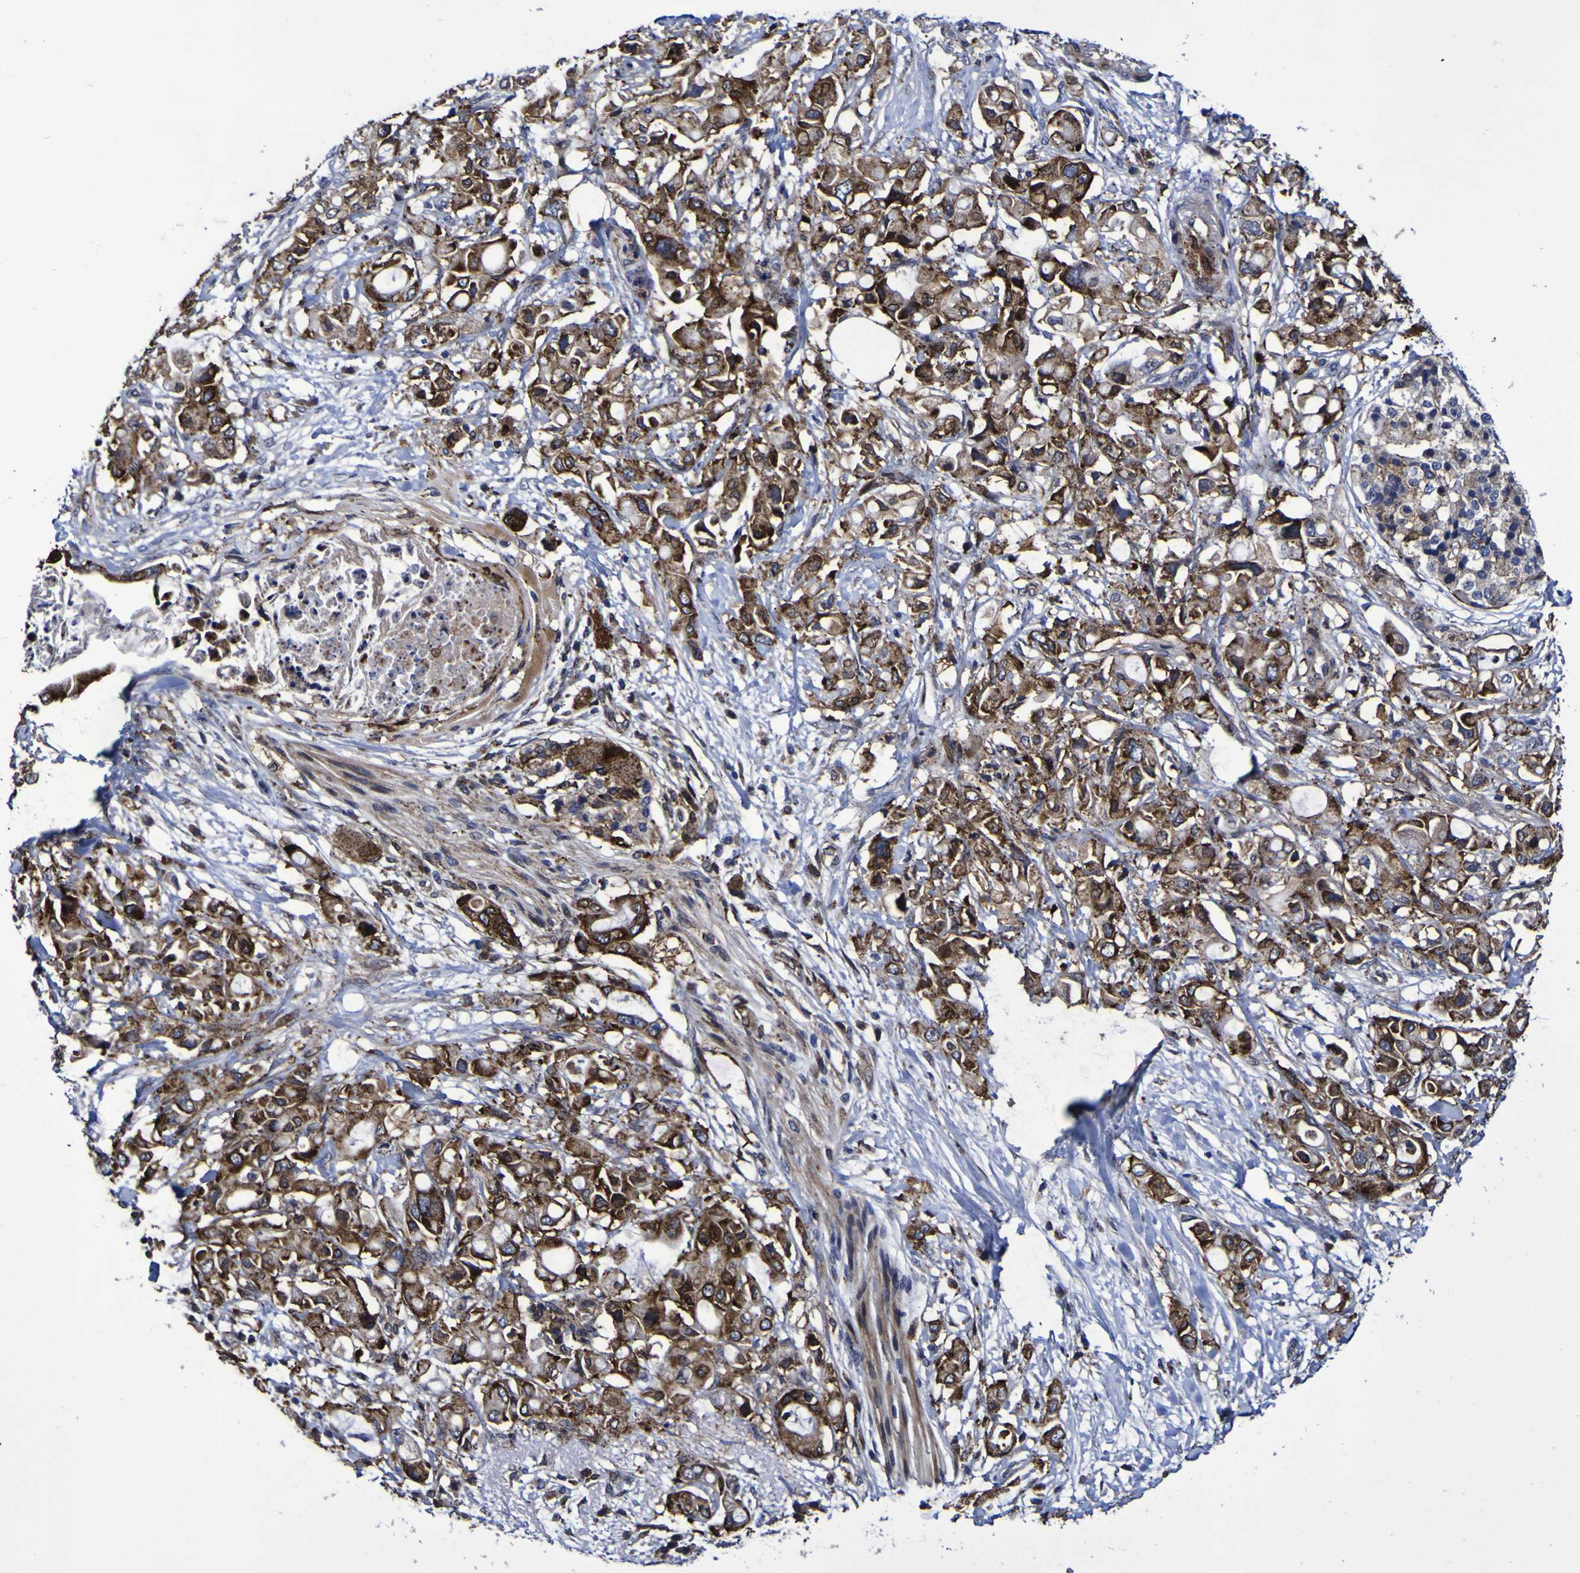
{"staining": {"intensity": "strong", "quantity": ">75%", "location": "cytoplasmic/membranous"}, "tissue": "pancreatic cancer", "cell_type": "Tumor cells", "image_type": "cancer", "snomed": [{"axis": "morphology", "description": "Adenocarcinoma, NOS"}, {"axis": "topography", "description": "Pancreas"}], "caption": "Strong cytoplasmic/membranous positivity for a protein is identified in about >75% of tumor cells of adenocarcinoma (pancreatic) using immunohistochemistry (IHC).", "gene": "MGLL", "patient": {"sex": "female", "age": 56}}